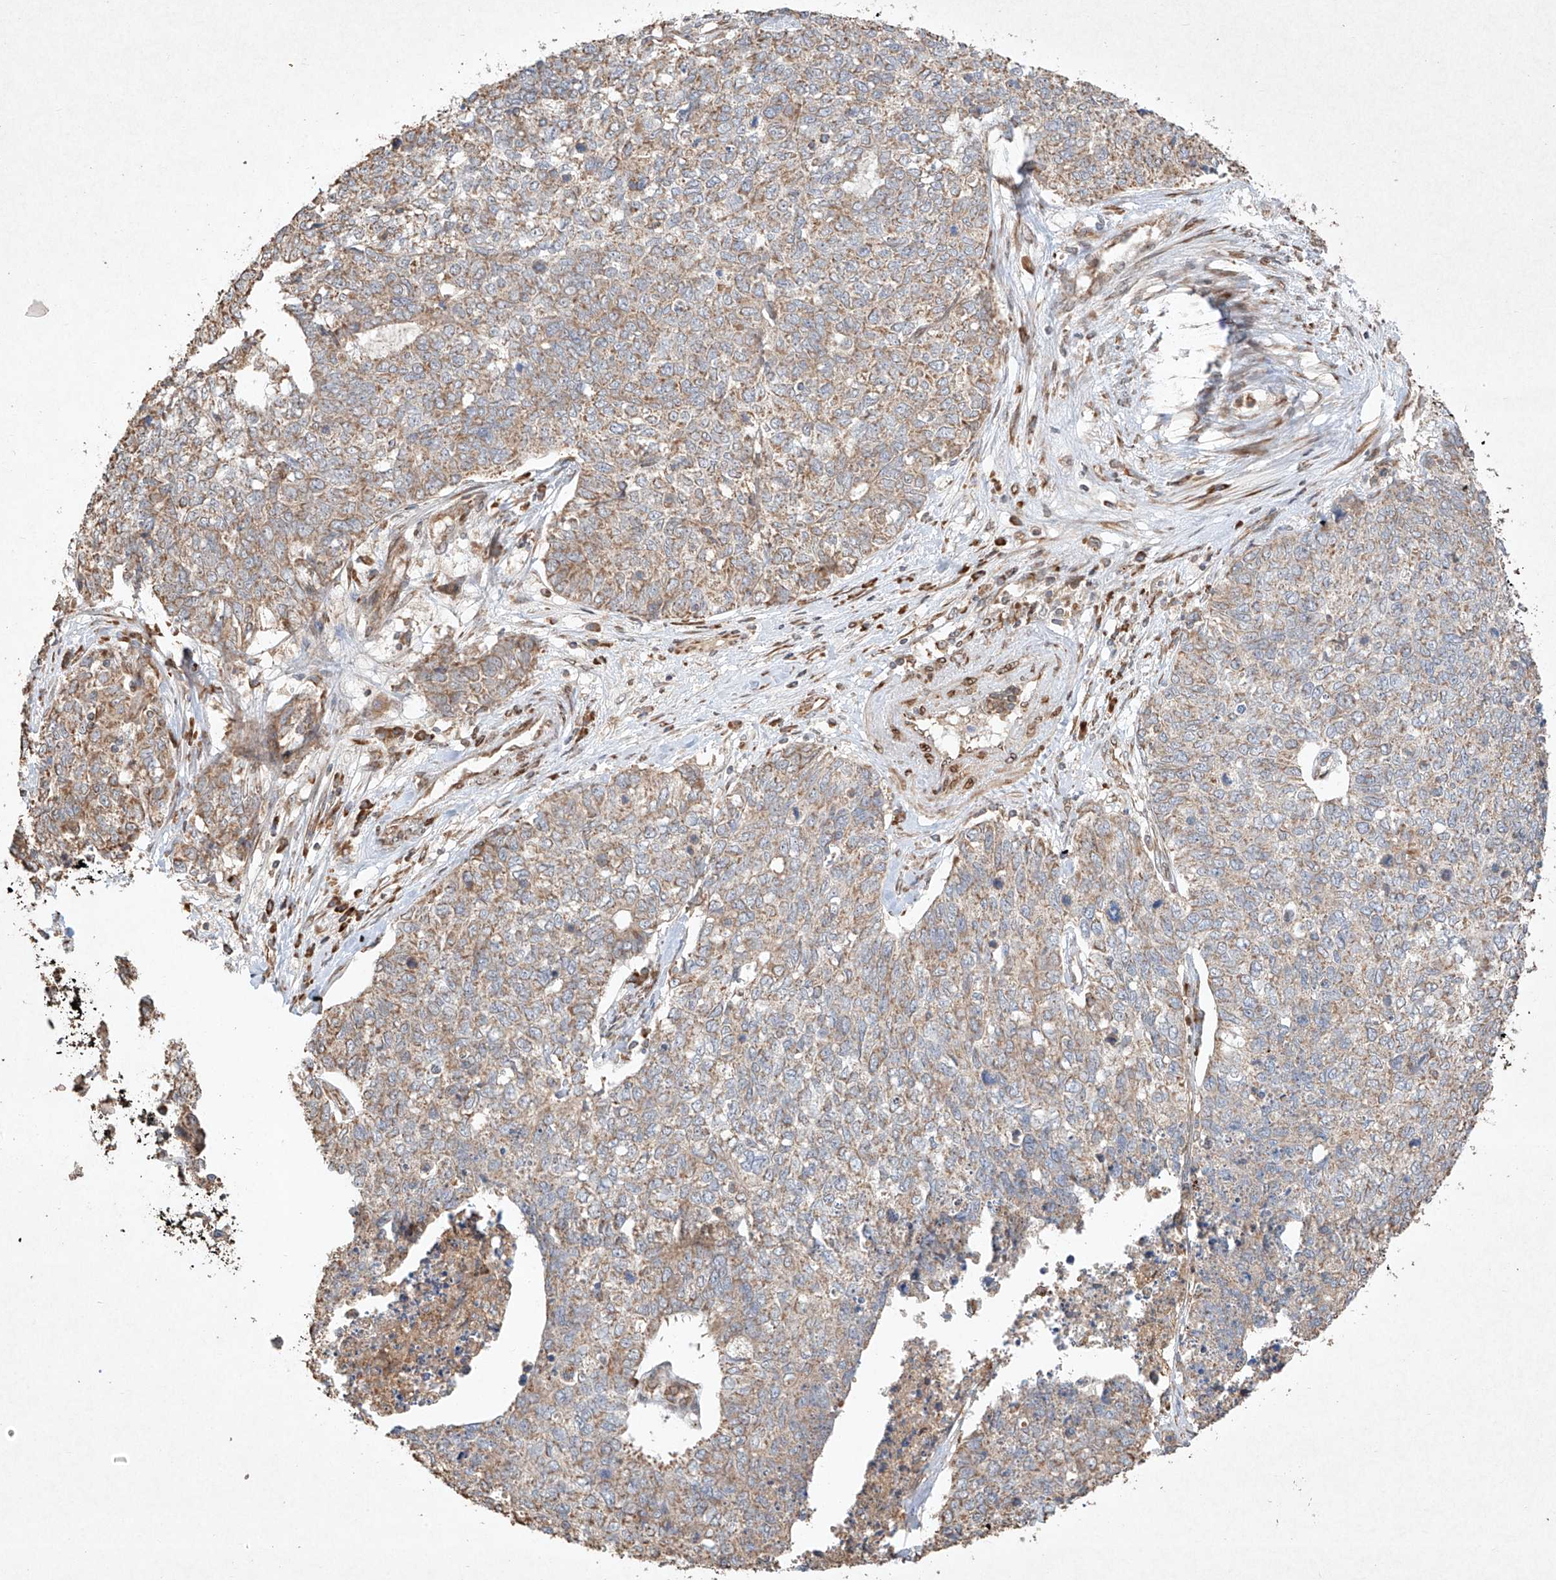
{"staining": {"intensity": "weak", "quantity": ">75%", "location": "cytoplasmic/membranous"}, "tissue": "cervical cancer", "cell_type": "Tumor cells", "image_type": "cancer", "snomed": [{"axis": "morphology", "description": "Squamous cell carcinoma, NOS"}, {"axis": "topography", "description": "Cervix"}], "caption": "Immunohistochemical staining of cervical squamous cell carcinoma reveals low levels of weak cytoplasmic/membranous protein expression in approximately >75% of tumor cells. (Stains: DAB (3,3'-diaminobenzidine) in brown, nuclei in blue, Microscopy: brightfield microscopy at high magnification).", "gene": "SEMA3B", "patient": {"sex": "female", "age": 63}}